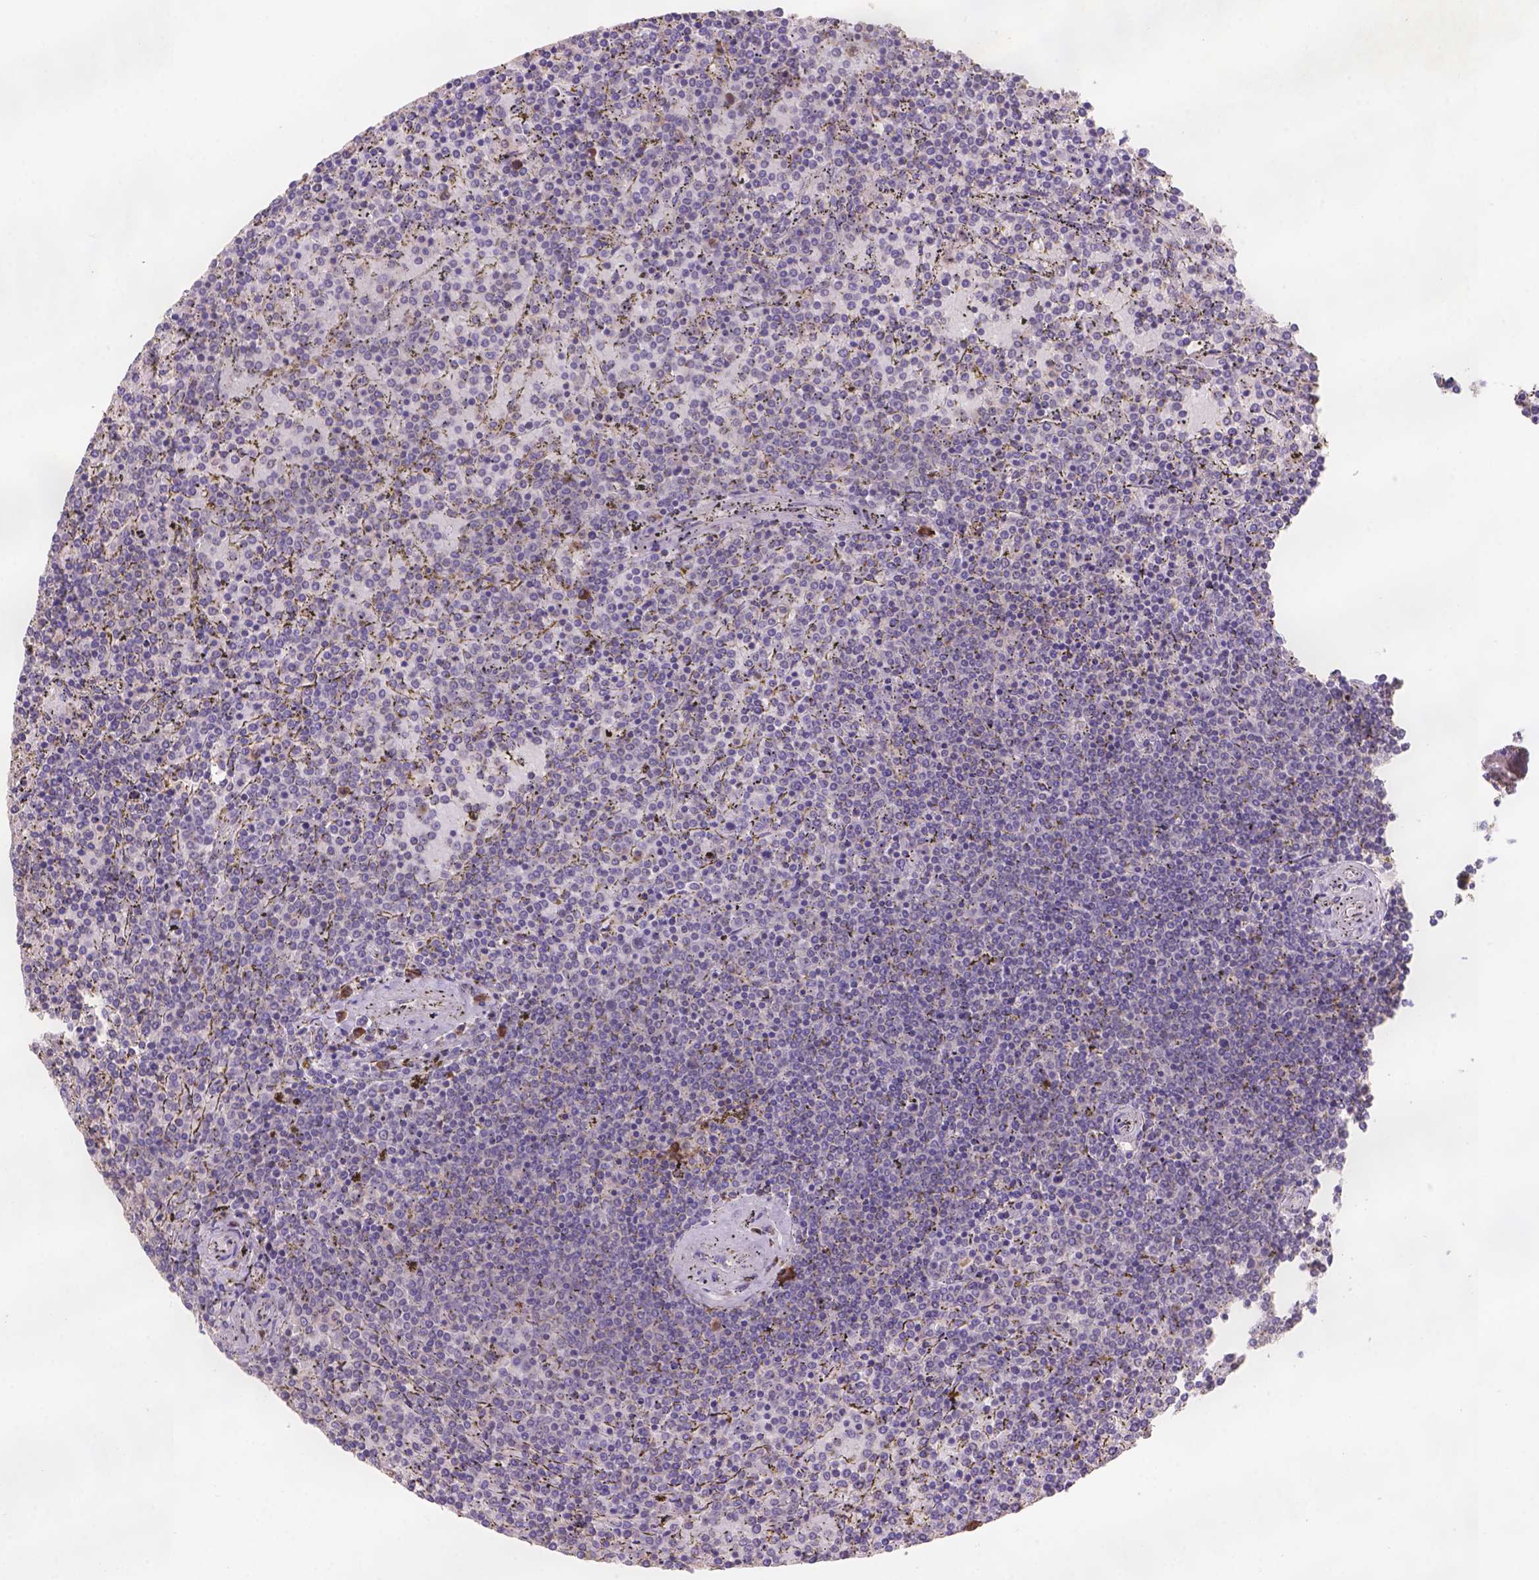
{"staining": {"intensity": "weak", "quantity": "<25%", "location": "cytoplasmic/membranous"}, "tissue": "lymphoma", "cell_type": "Tumor cells", "image_type": "cancer", "snomed": [{"axis": "morphology", "description": "Malignant lymphoma, non-Hodgkin's type, Low grade"}, {"axis": "topography", "description": "Spleen"}], "caption": "The image exhibits no significant positivity in tumor cells of low-grade malignant lymphoma, non-Hodgkin's type. (Brightfield microscopy of DAB immunohistochemistry at high magnification).", "gene": "SCML4", "patient": {"sex": "female", "age": 77}}